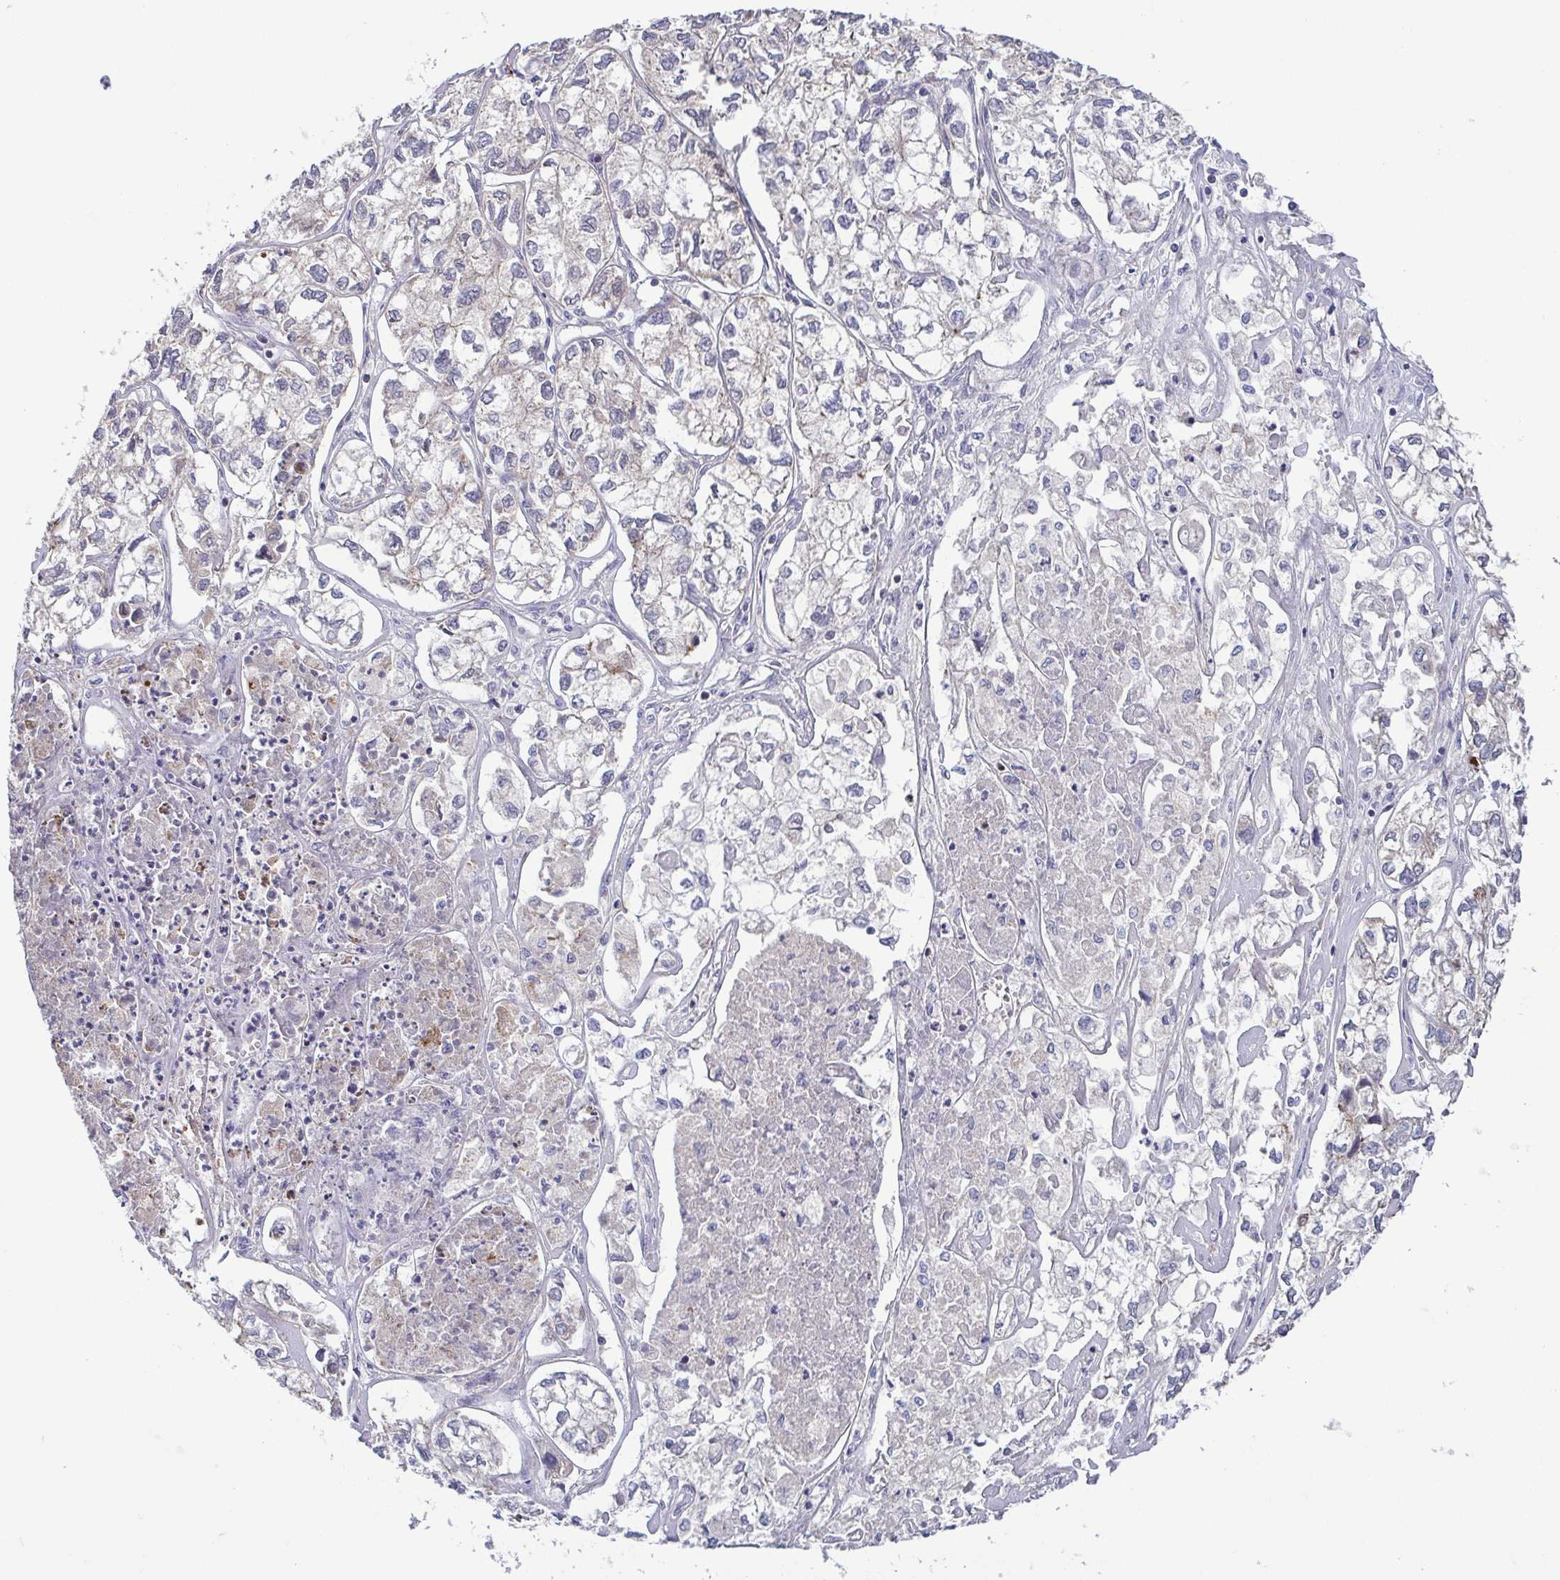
{"staining": {"intensity": "weak", "quantity": "25%-75%", "location": "cytoplasmic/membranous"}, "tissue": "ovarian cancer", "cell_type": "Tumor cells", "image_type": "cancer", "snomed": [{"axis": "morphology", "description": "Carcinoma, endometroid"}, {"axis": "topography", "description": "Ovary"}], "caption": "High-magnification brightfield microscopy of ovarian cancer (endometroid carcinoma) stained with DAB (brown) and counterstained with hematoxylin (blue). tumor cells exhibit weak cytoplasmic/membranous positivity is seen in approximately25%-75% of cells.", "gene": "OSBPL7", "patient": {"sex": "female", "age": 64}}